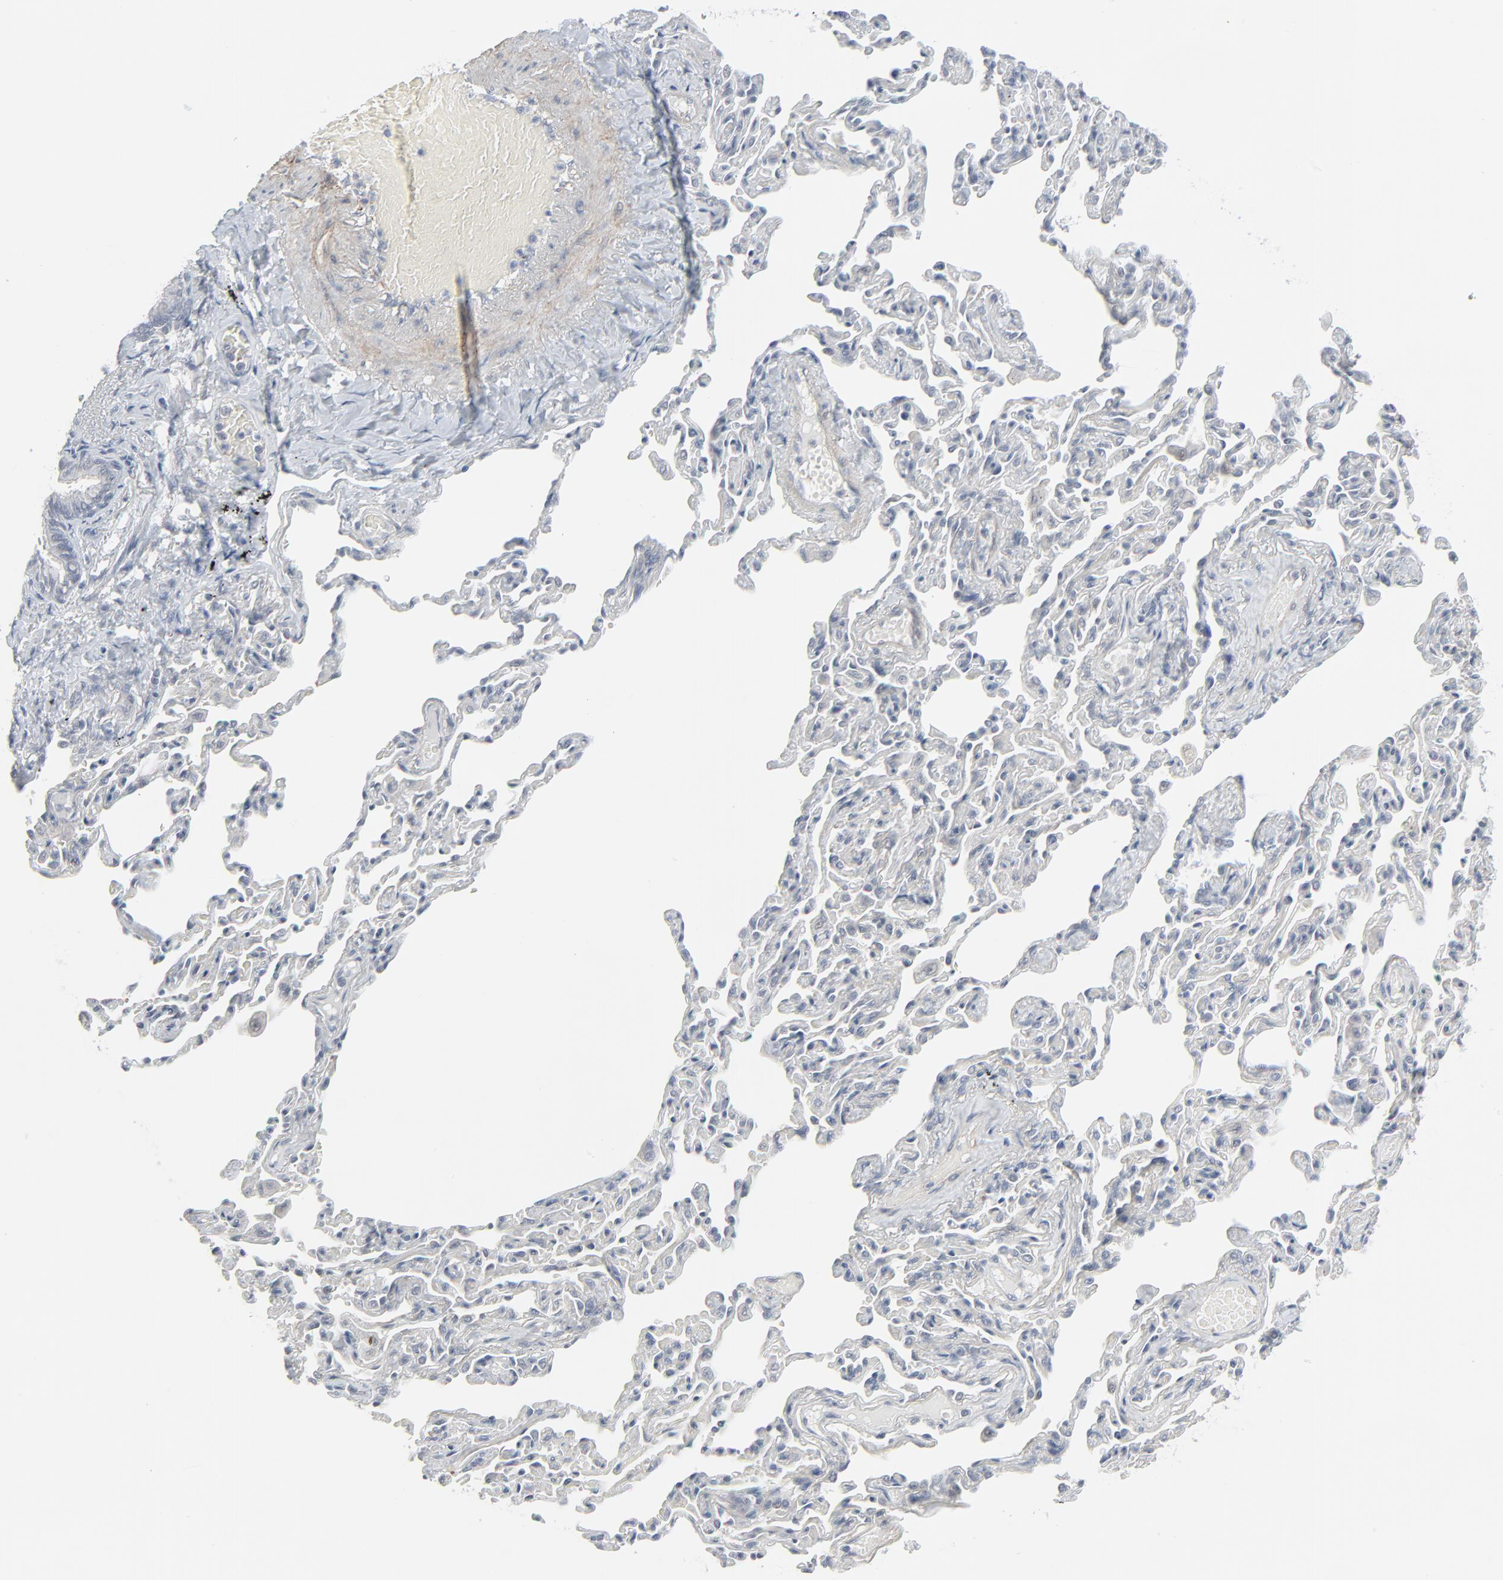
{"staining": {"intensity": "negative", "quantity": "none", "location": "none"}, "tissue": "bronchus", "cell_type": "Respiratory epithelial cells", "image_type": "normal", "snomed": [{"axis": "morphology", "description": "Normal tissue, NOS"}, {"axis": "topography", "description": "Lung"}], "caption": "Immunohistochemistry (IHC) histopathology image of normal human bronchus stained for a protein (brown), which exhibits no expression in respiratory epithelial cells.", "gene": "NEUROD1", "patient": {"sex": "male", "age": 64}}